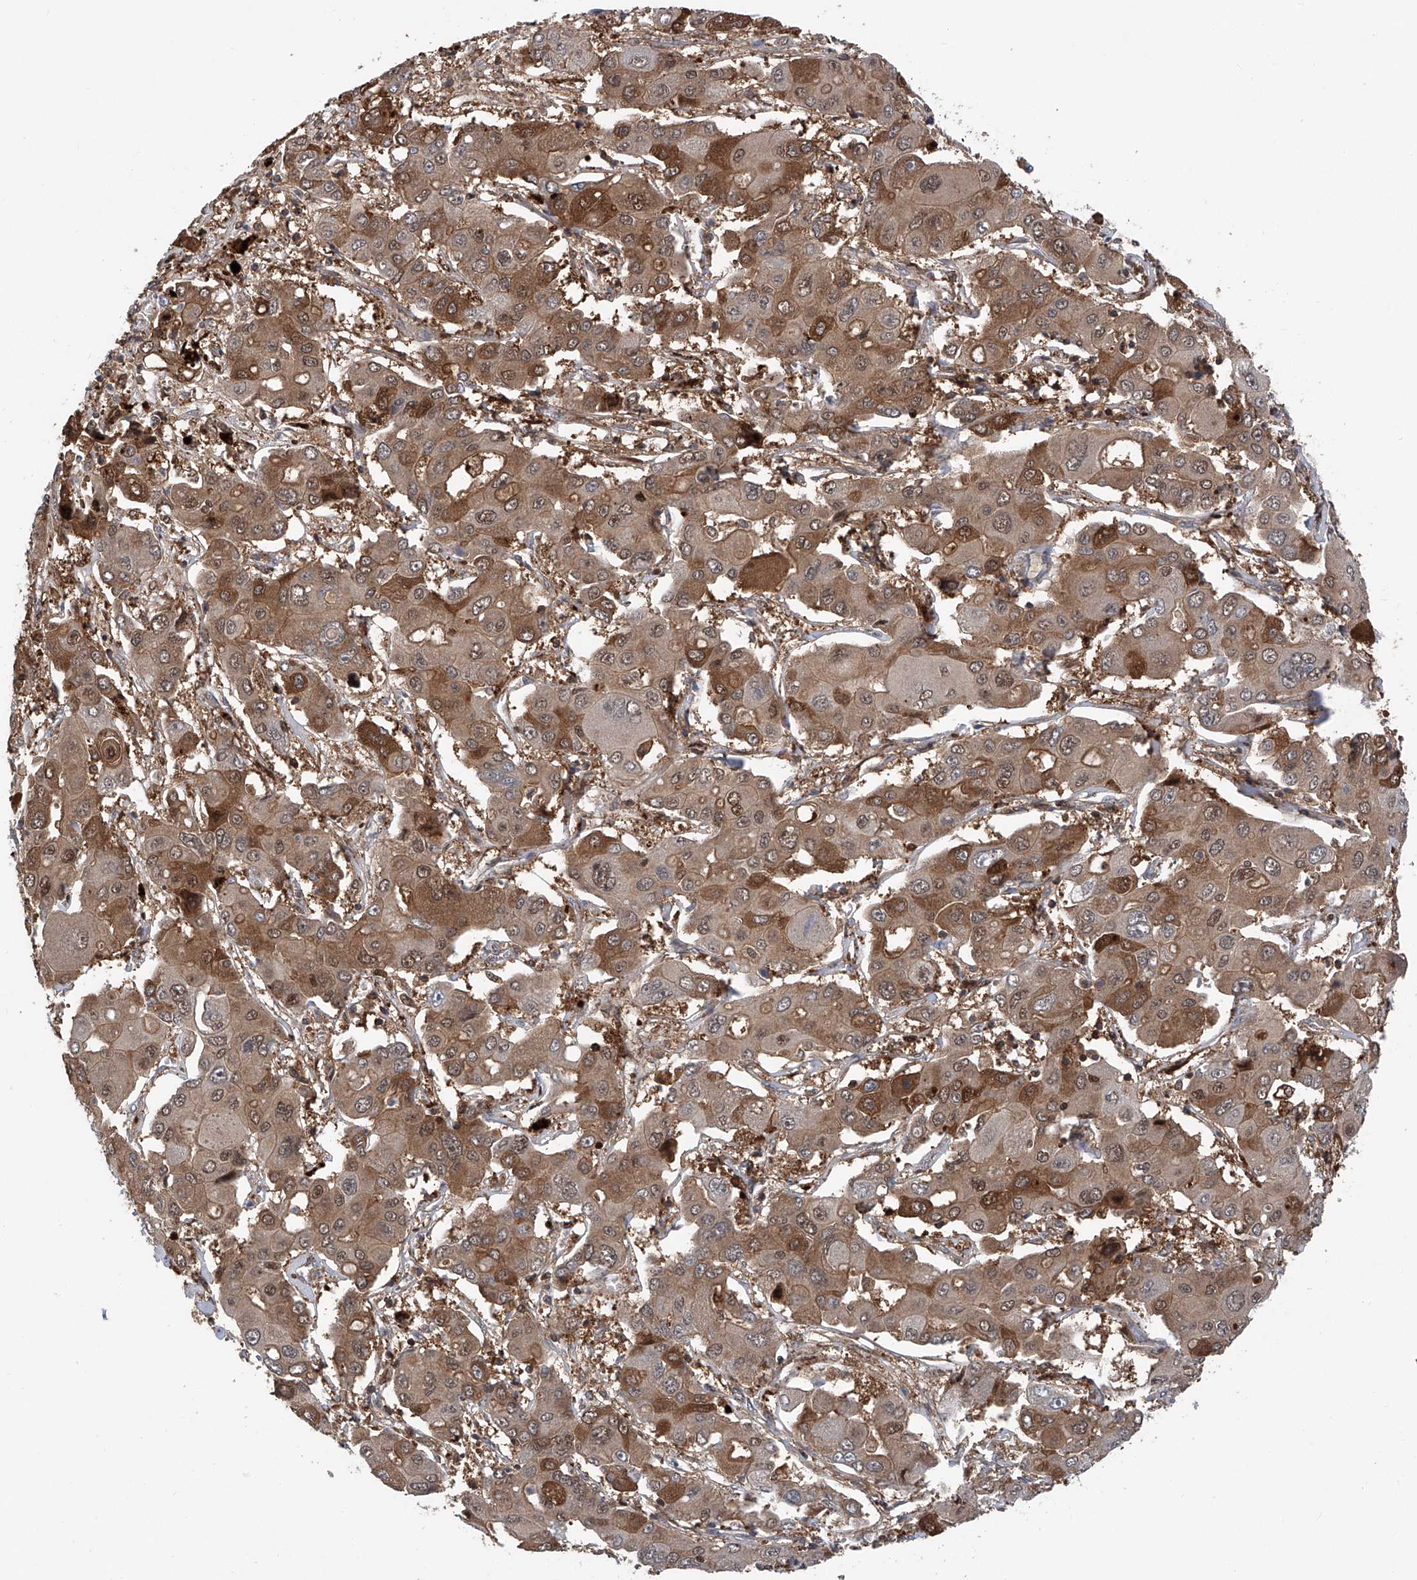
{"staining": {"intensity": "moderate", "quantity": ">75%", "location": "cytoplasmic/membranous,nuclear"}, "tissue": "liver cancer", "cell_type": "Tumor cells", "image_type": "cancer", "snomed": [{"axis": "morphology", "description": "Cholangiocarcinoma"}, {"axis": "topography", "description": "Liver"}], "caption": "High-magnification brightfield microscopy of liver cancer stained with DAB (brown) and counterstained with hematoxylin (blue). tumor cells exhibit moderate cytoplasmic/membranous and nuclear positivity is present in approximately>75% of cells. (DAB (3,3'-diaminobenzidine) IHC, brown staining for protein, blue staining for nuclei).", "gene": "ASCC3", "patient": {"sex": "male", "age": 67}}